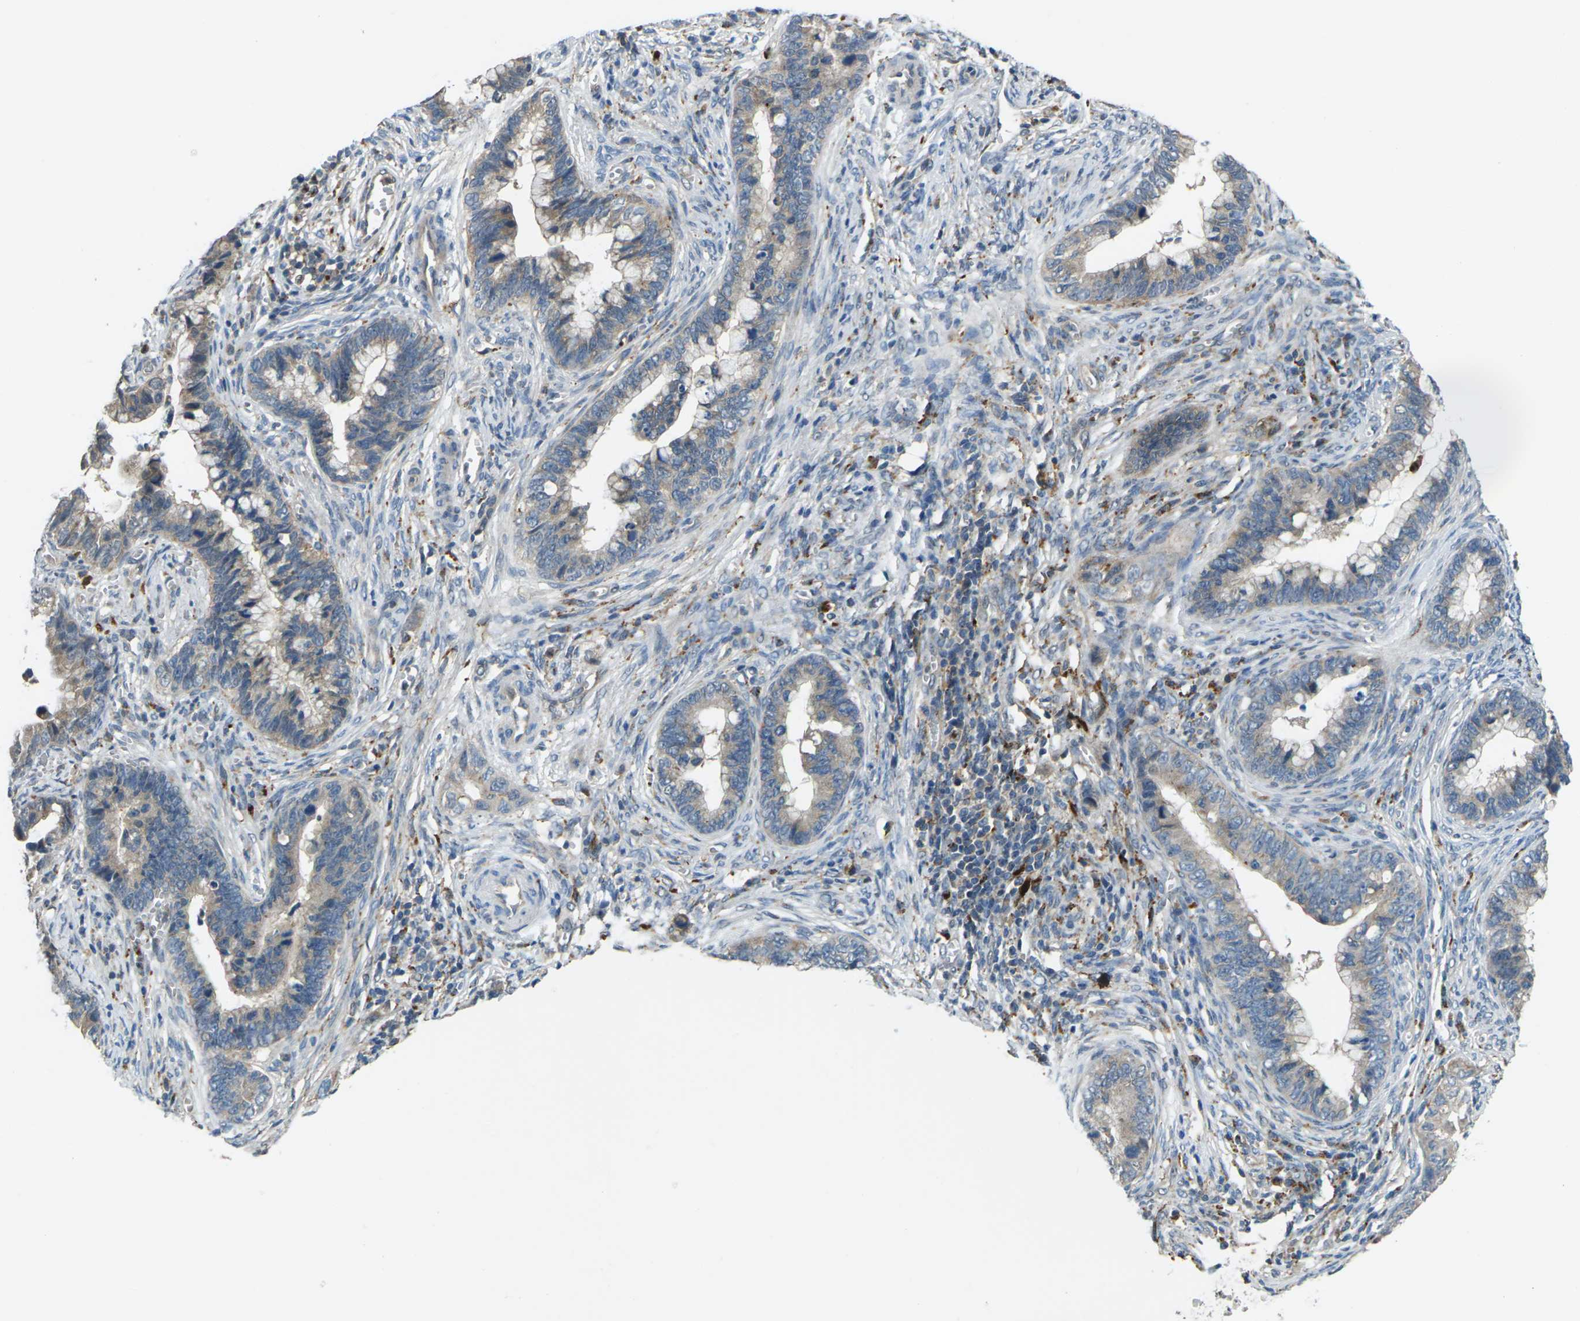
{"staining": {"intensity": "weak", "quantity": "25%-75%", "location": "cytoplasmic/membranous"}, "tissue": "cervical cancer", "cell_type": "Tumor cells", "image_type": "cancer", "snomed": [{"axis": "morphology", "description": "Adenocarcinoma, NOS"}, {"axis": "topography", "description": "Cervix"}], "caption": "Cervical cancer (adenocarcinoma) was stained to show a protein in brown. There is low levels of weak cytoplasmic/membranous staining in approximately 25%-75% of tumor cells.", "gene": "SLC31A2", "patient": {"sex": "female", "age": 44}}